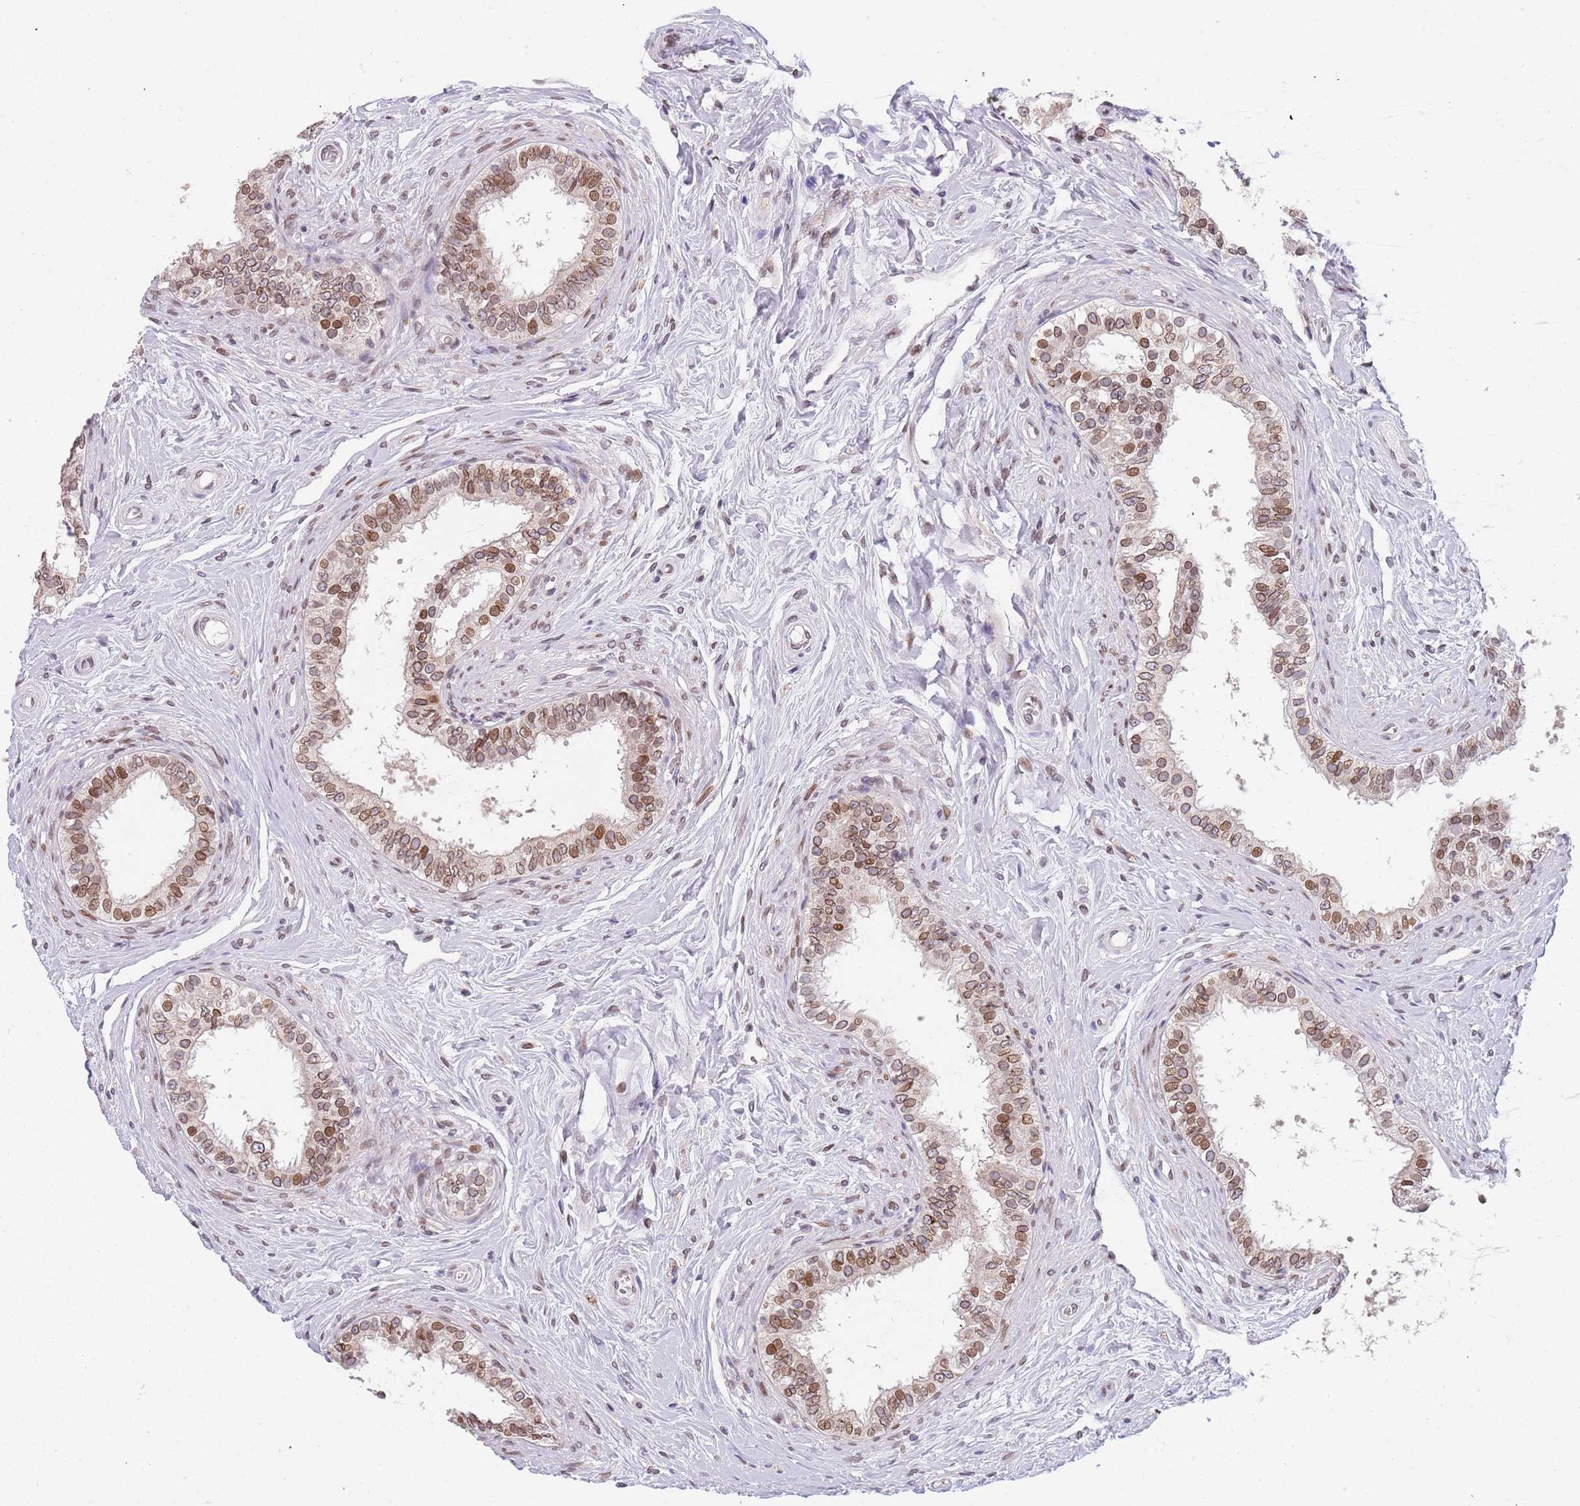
{"staining": {"intensity": "moderate", "quantity": ">75%", "location": "cytoplasmic/membranous,nuclear"}, "tissue": "epididymis", "cell_type": "Glandular cells", "image_type": "normal", "snomed": [{"axis": "morphology", "description": "Normal tissue, NOS"}, {"axis": "topography", "description": "Epididymis"}], "caption": "Benign epididymis displays moderate cytoplasmic/membranous,nuclear positivity in approximately >75% of glandular cells, visualized by immunohistochemistry.", "gene": "KLHDC2", "patient": {"sex": "male", "age": 33}}